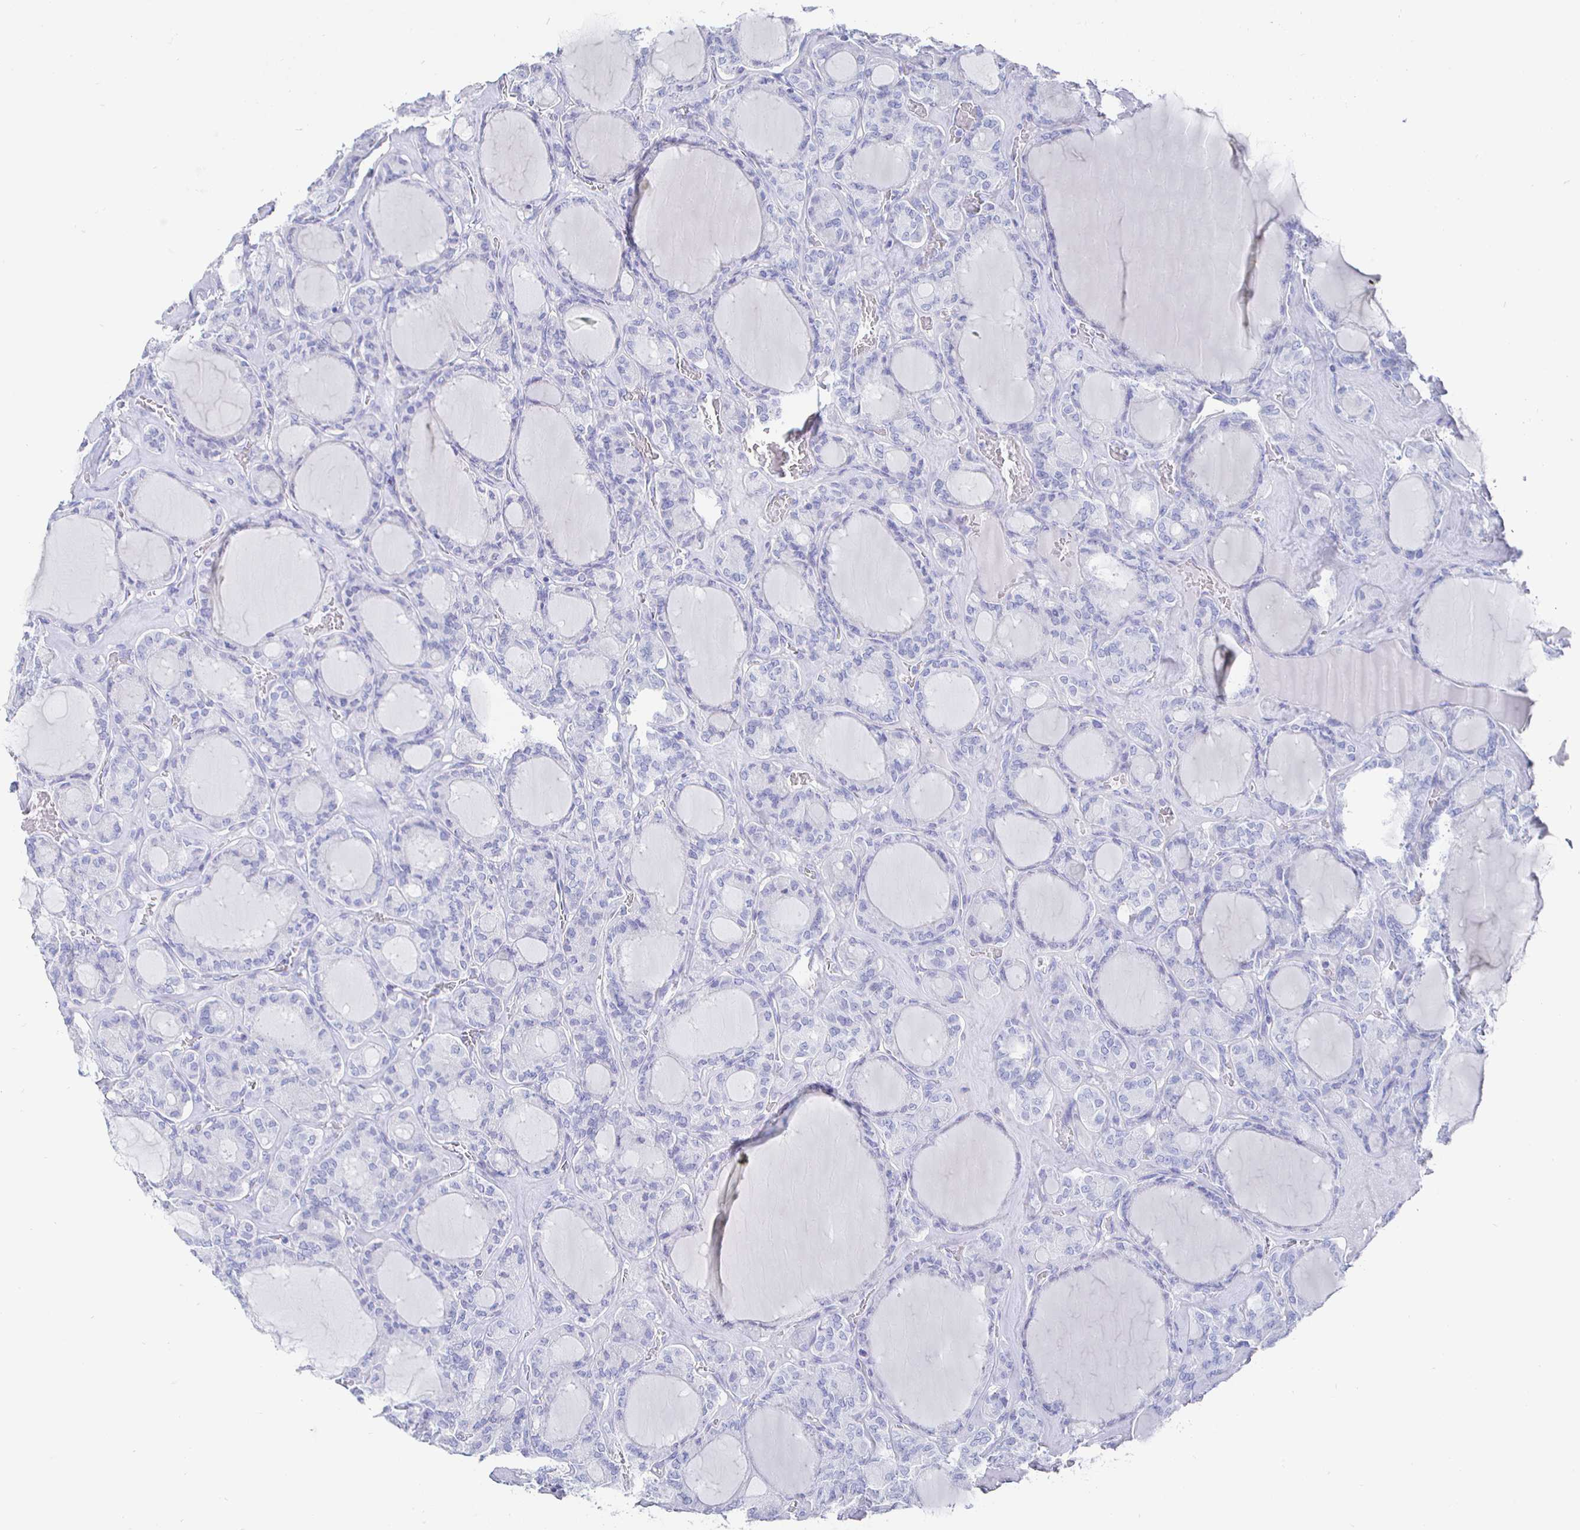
{"staining": {"intensity": "negative", "quantity": "none", "location": "none"}, "tissue": "thyroid cancer", "cell_type": "Tumor cells", "image_type": "cancer", "snomed": [{"axis": "morphology", "description": "Papillary adenocarcinoma, NOS"}, {"axis": "topography", "description": "Thyroid gland"}], "caption": "Image shows no protein staining in tumor cells of thyroid cancer (papillary adenocarcinoma) tissue. (DAB (3,3'-diaminobenzidine) IHC visualized using brightfield microscopy, high magnification).", "gene": "CLCA1", "patient": {"sex": "male", "age": 87}}